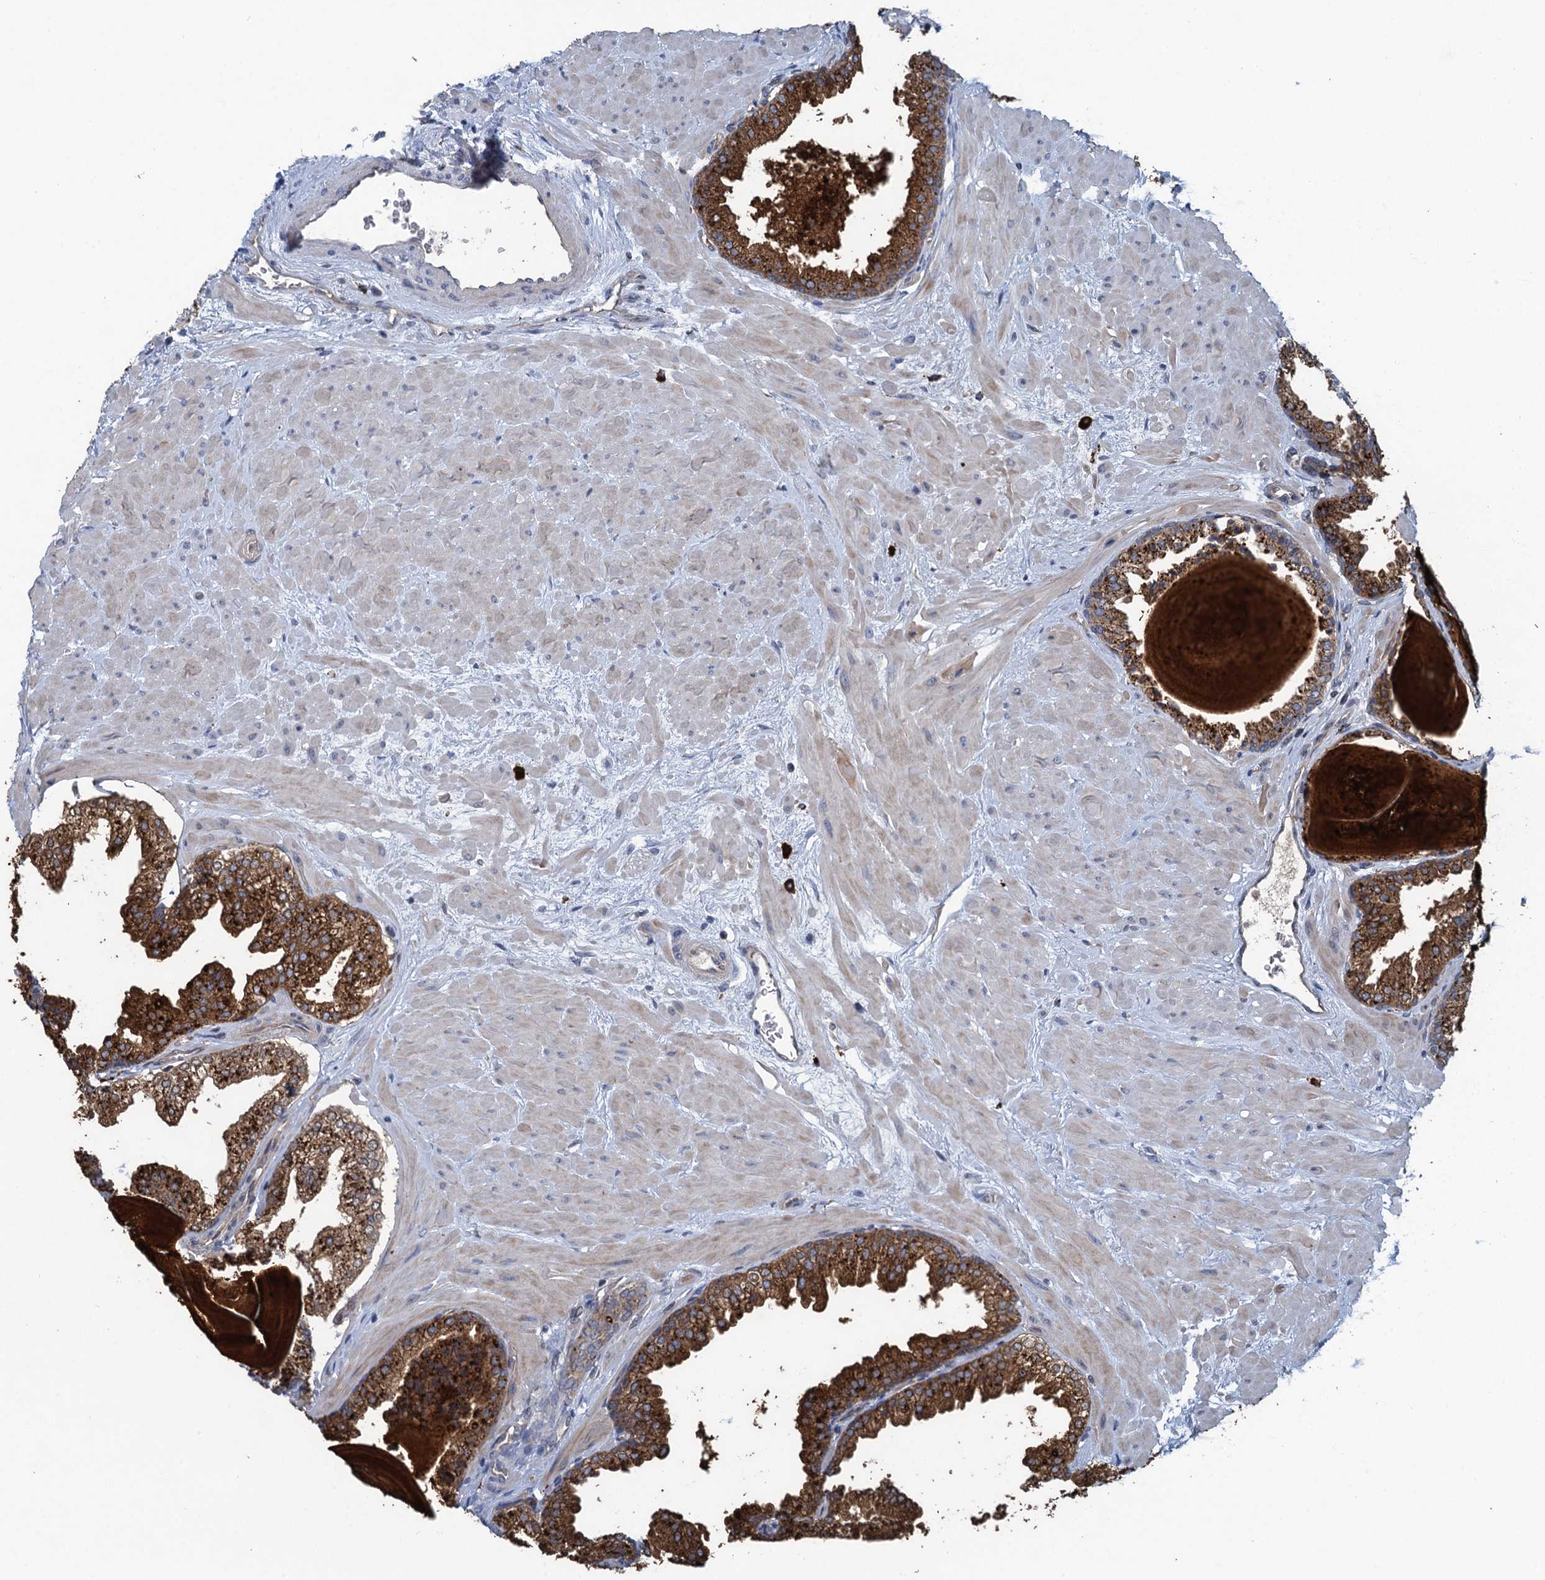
{"staining": {"intensity": "strong", "quantity": ">75%", "location": "cytoplasmic/membranous"}, "tissue": "prostate", "cell_type": "Glandular cells", "image_type": "normal", "snomed": [{"axis": "morphology", "description": "Normal tissue, NOS"}, {"axis": "topography", "description": "Prostate"}], "caption": "Glandular cells reveal high levels of strong cytoplasmic/membranous staining in approximately >75% of cells in benign human prostate. (DAB IHC, brown staining for protein, blue staining for nuclei).", "gene": "KBTBD8", "patient": {"sex": "male", "age": 48}}